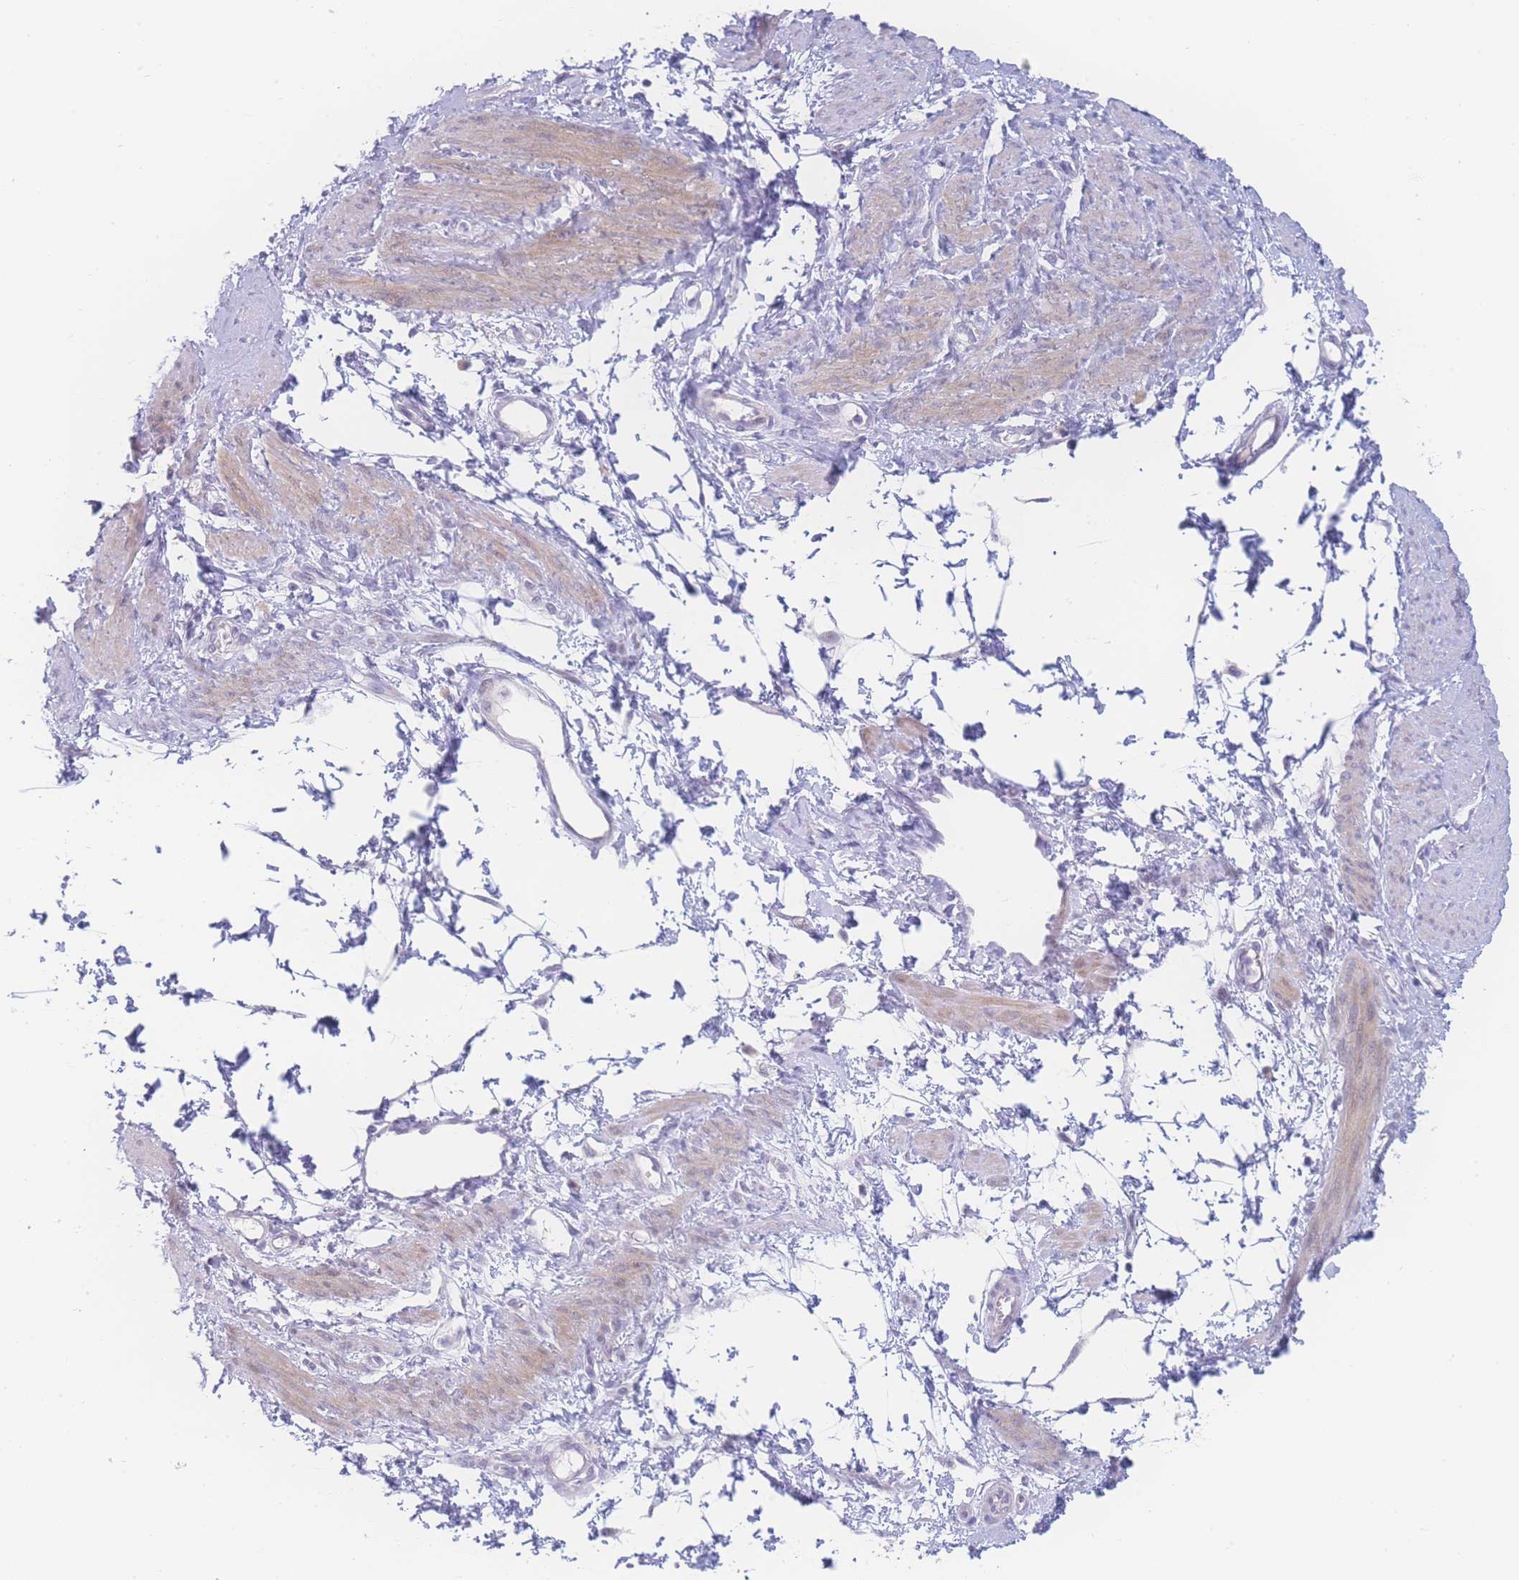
{"staining": {"intensity": "weak", "quantity": "25%-75%", "location": "cytoplasmic/membranous"}, "tissue": "smooth muscle", "cell_type": "Smooth muscle cells", "image_type": "normal", "snomed": [{"axis": "morphology", "description": "Normal tissue, NOS"}, {"axis": "topography", "description": "Smooth muscle"}, {"axis": "topography", "description": "Uterus"}], "caption": "Protein staining by immunohistochemistry displays weak cytoplasmic/membranous positivity in about 25%-75% of smooth muscle cells in unremarkable smooth muscle. The staining is performed using DAB (3,3'-diaminobenzidine) brown chromogen to label protein expression. The nuclei are counter-stained blue using hematoxylin.", "gene": "PRSS22", "patient": {"sex": "female", "age": 39}}